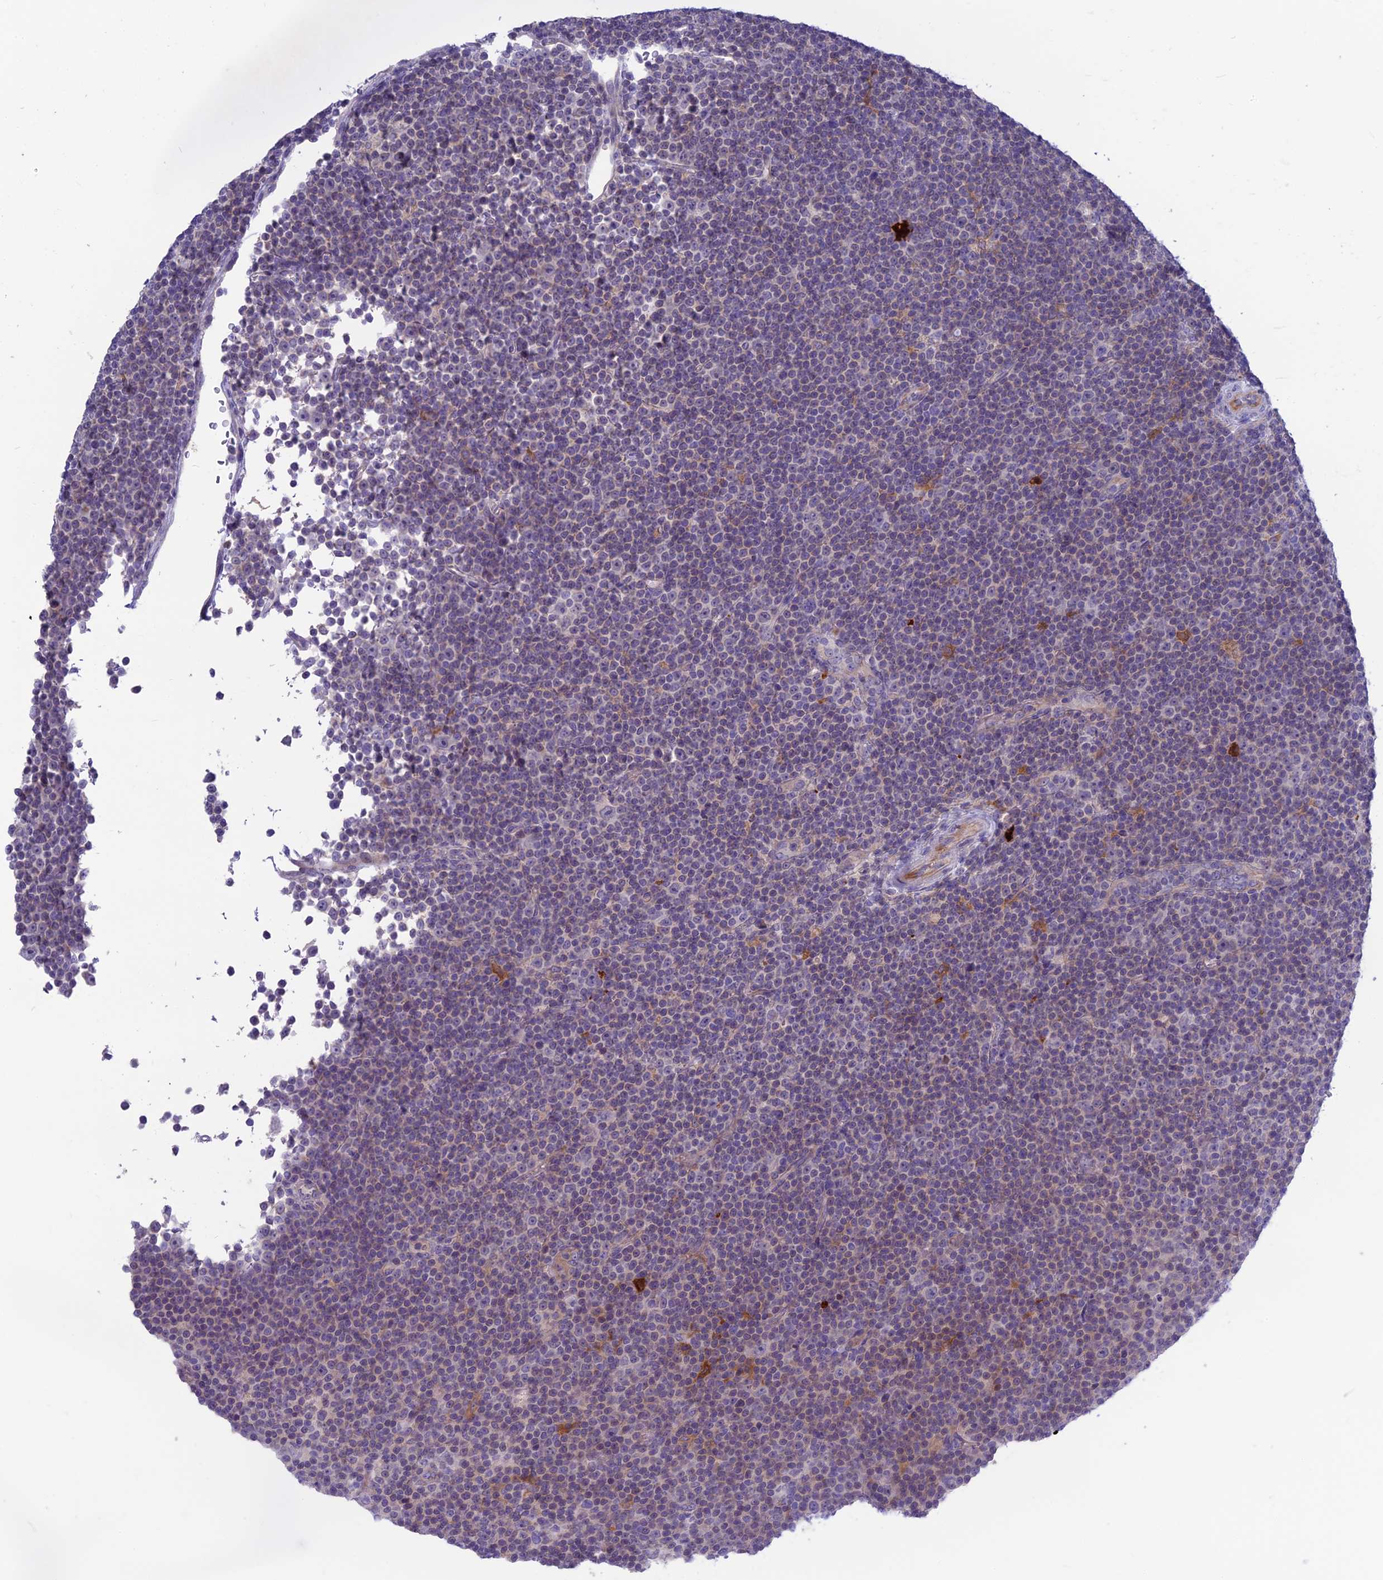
{"staining": {"intensity": "negative", "quantity": "none", "location": "none"}, "tissue": "lymphoma", "cell_type": "Tumor cells", "image_type": "cancer", "snomed": [{"axis": "morphology", "description": "Malignant lymphoma, non-Hodgkin's type, Low grade"}, {"axis": "topography", "description": "Lymph node"}], "caption": "Immunohistochemistry (IHC) image of neoplastic tissue: human lymphoma stained with DAB (3,3'-diaminobenzidine) shows no significant protein staining in tumor cells.", "gene": "SNTN", "patient": {"sex": "female", "age": 67}}